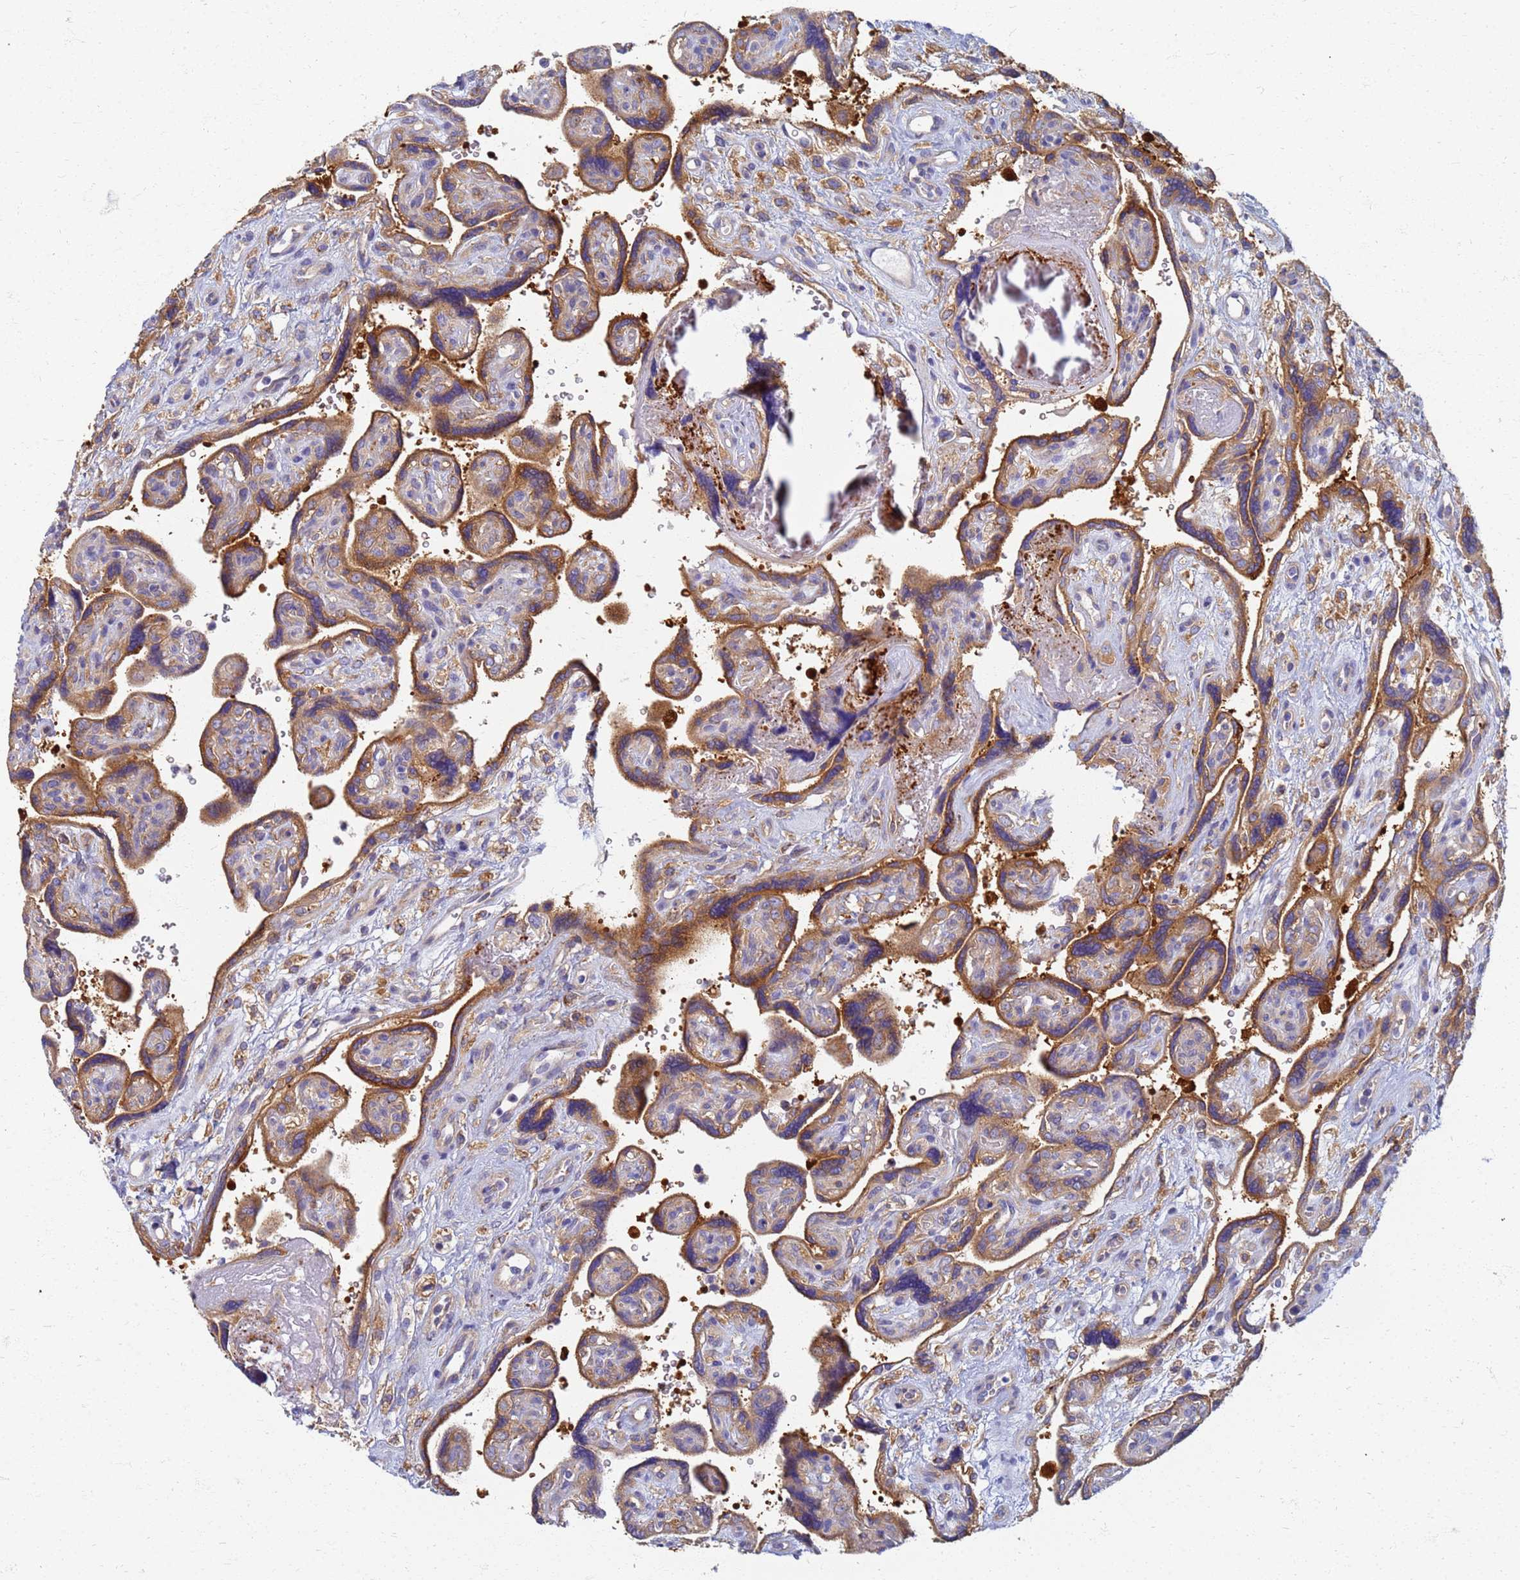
{"staining": {"intensity": "strong", "quantity": ">75%", "location": "cytoplasmic/membranous"}, "tissue": "placenta", "cell_type": "Decidual cells", "image_type": "normal", "snomed": [{"axis": "morphology", "description": "Normal tissue, NOS"}, {"axis": "topography", "description": "Placenta"}], "caption": "An image of human placenta stained for a protein demonstrates strong cytoplasmic/membranous brown staining in decidual cells. Using DAB (3,3'-diaminobenzidine) (brown) and hematoxylin (blue) stains, captured at high magnification using brightfield microscopy.", "gene": "EEA1", "patient": {"sex": "female", "age": 39}}